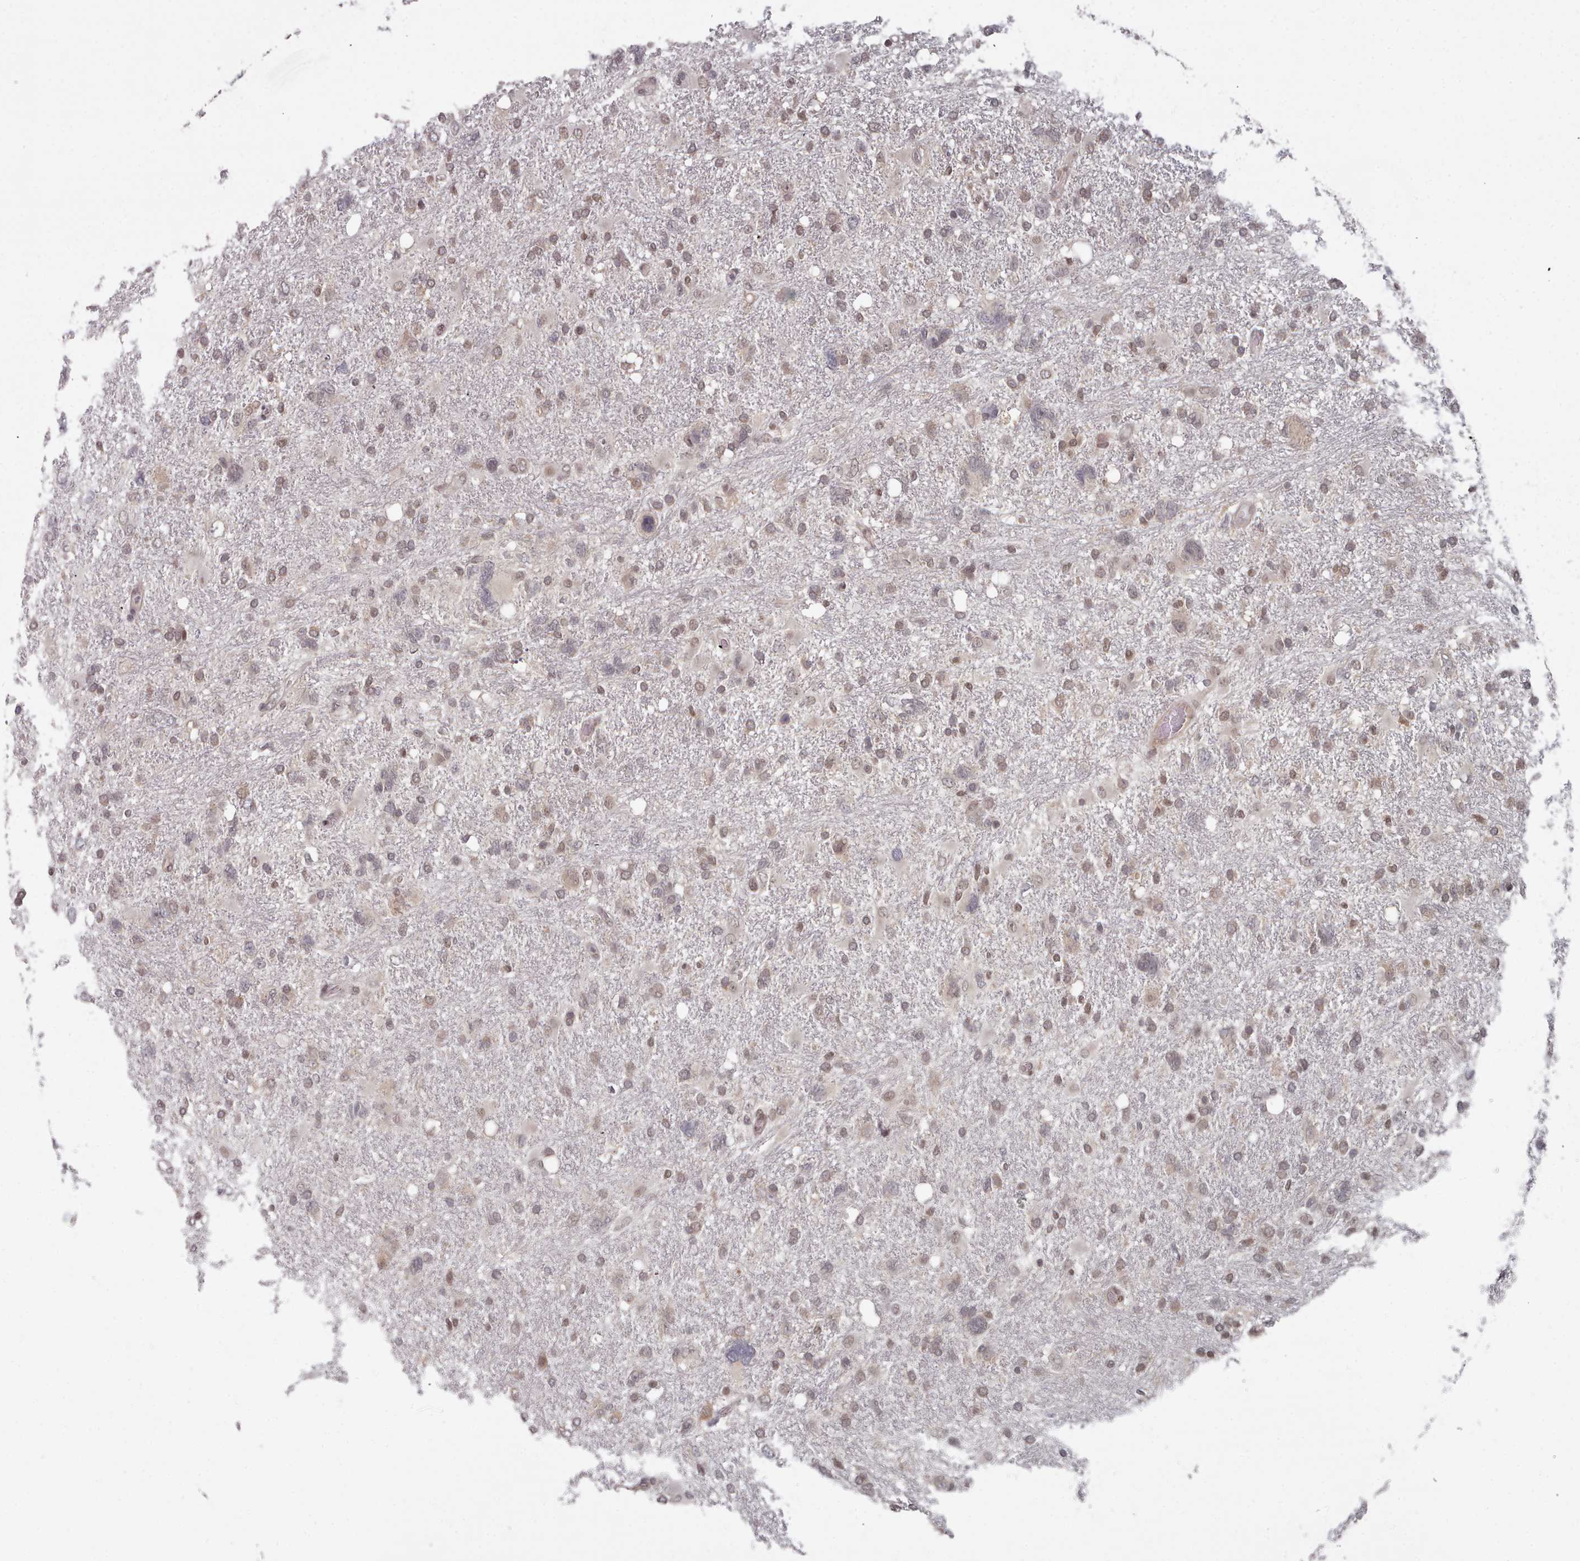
{"staining": {"intensity": "weak", "quantity": ">75%", "location": "nuclear"}, "tissue": "glioma", "cell_type": "Tumor cells", "image_type": "cancer", "snomed": [{"axis": "morphology", "description": "Glioma, malignant, High grade"}, {"axis": "topography", "description": "Brain"}], "caption": "IHC (DAB) staining of human glioma exhibits weak nuclear protein expression in approximately >75% of tumor cells.", "gene": "HYAL3", "patient": {"sex": "male", "age": 61}}